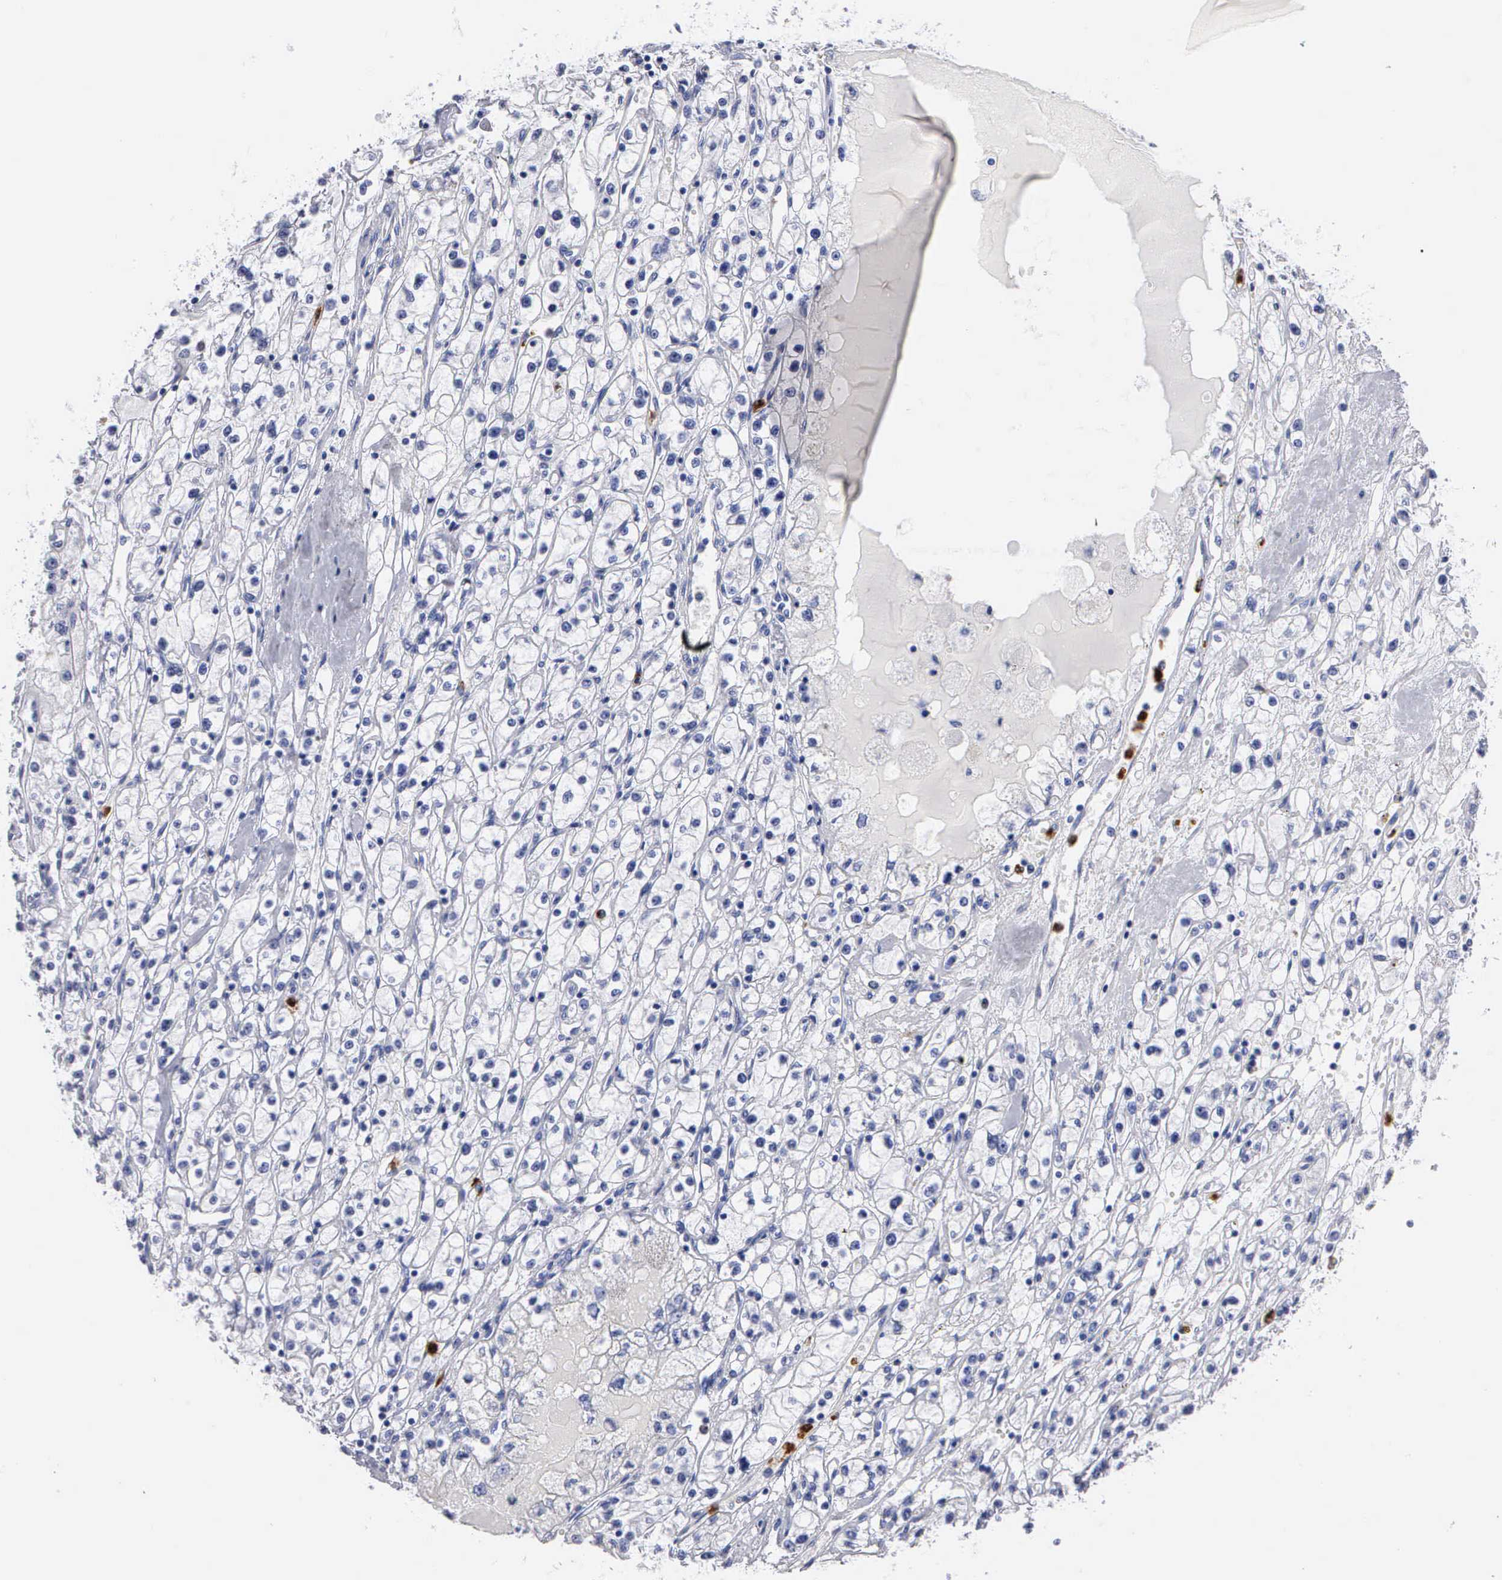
{"staining": {"intensity": "negative", "quantity": "none", "location": "none"}, "tissue": "renal cancer", "cell_type": "Tumor cells", "image_type": "cancer", "snomed": [{"axis": "morphology", "description": "Adenocarcinoma, NOS"}, {"axis": "topography", "description": "Kidney"}], "caption": "The micrograph shows no significant positivity in tumor cells of adenocarcinoma (renal).", "gene": "CTSG", "patient": {"sex": "male", "age": 56}}